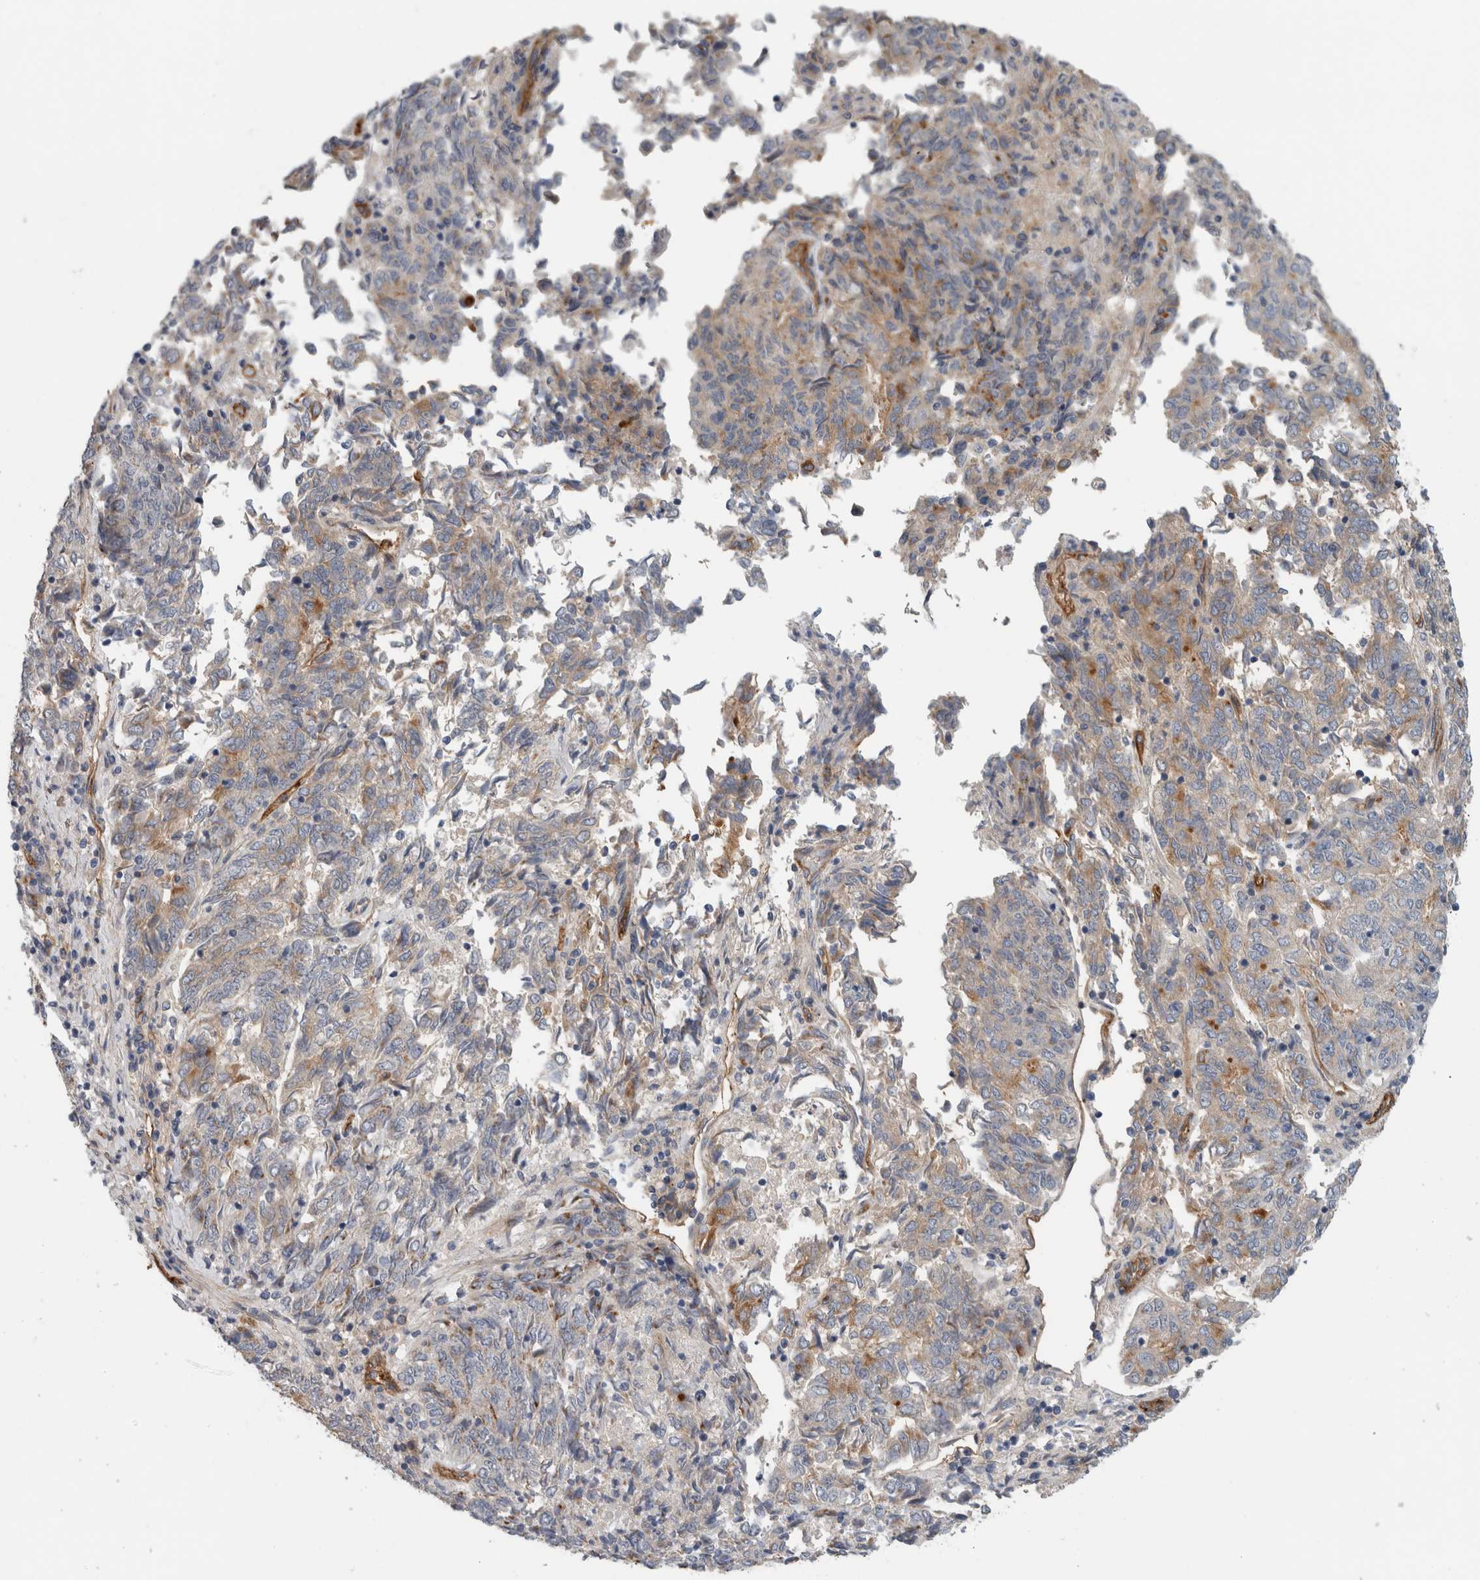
{"staining": {"intensity": "moderate", "quantity": "<25%", "location": "cytoplasmic/membranous"}, "tissue": "endometrial cancer", "cell_type": "Tumor cells", "image_type": "cancer", "snomed": [{"axis": "morphology", "description": "Adenocarcinoma, NOS"}, {"axis": "topography", "description": "Endometrium"}], "caption": "Immunohistochemistry (DAB (3,3'-diaminobenzidine)) staining of human endometrial cancer (adenocarcinoma) reveals moderate cytoplasmic/membranous protein positivity in approximately <25% of tumor cells.", "gene": "CD59", "patient": {"sex": "female", "age": 80}}